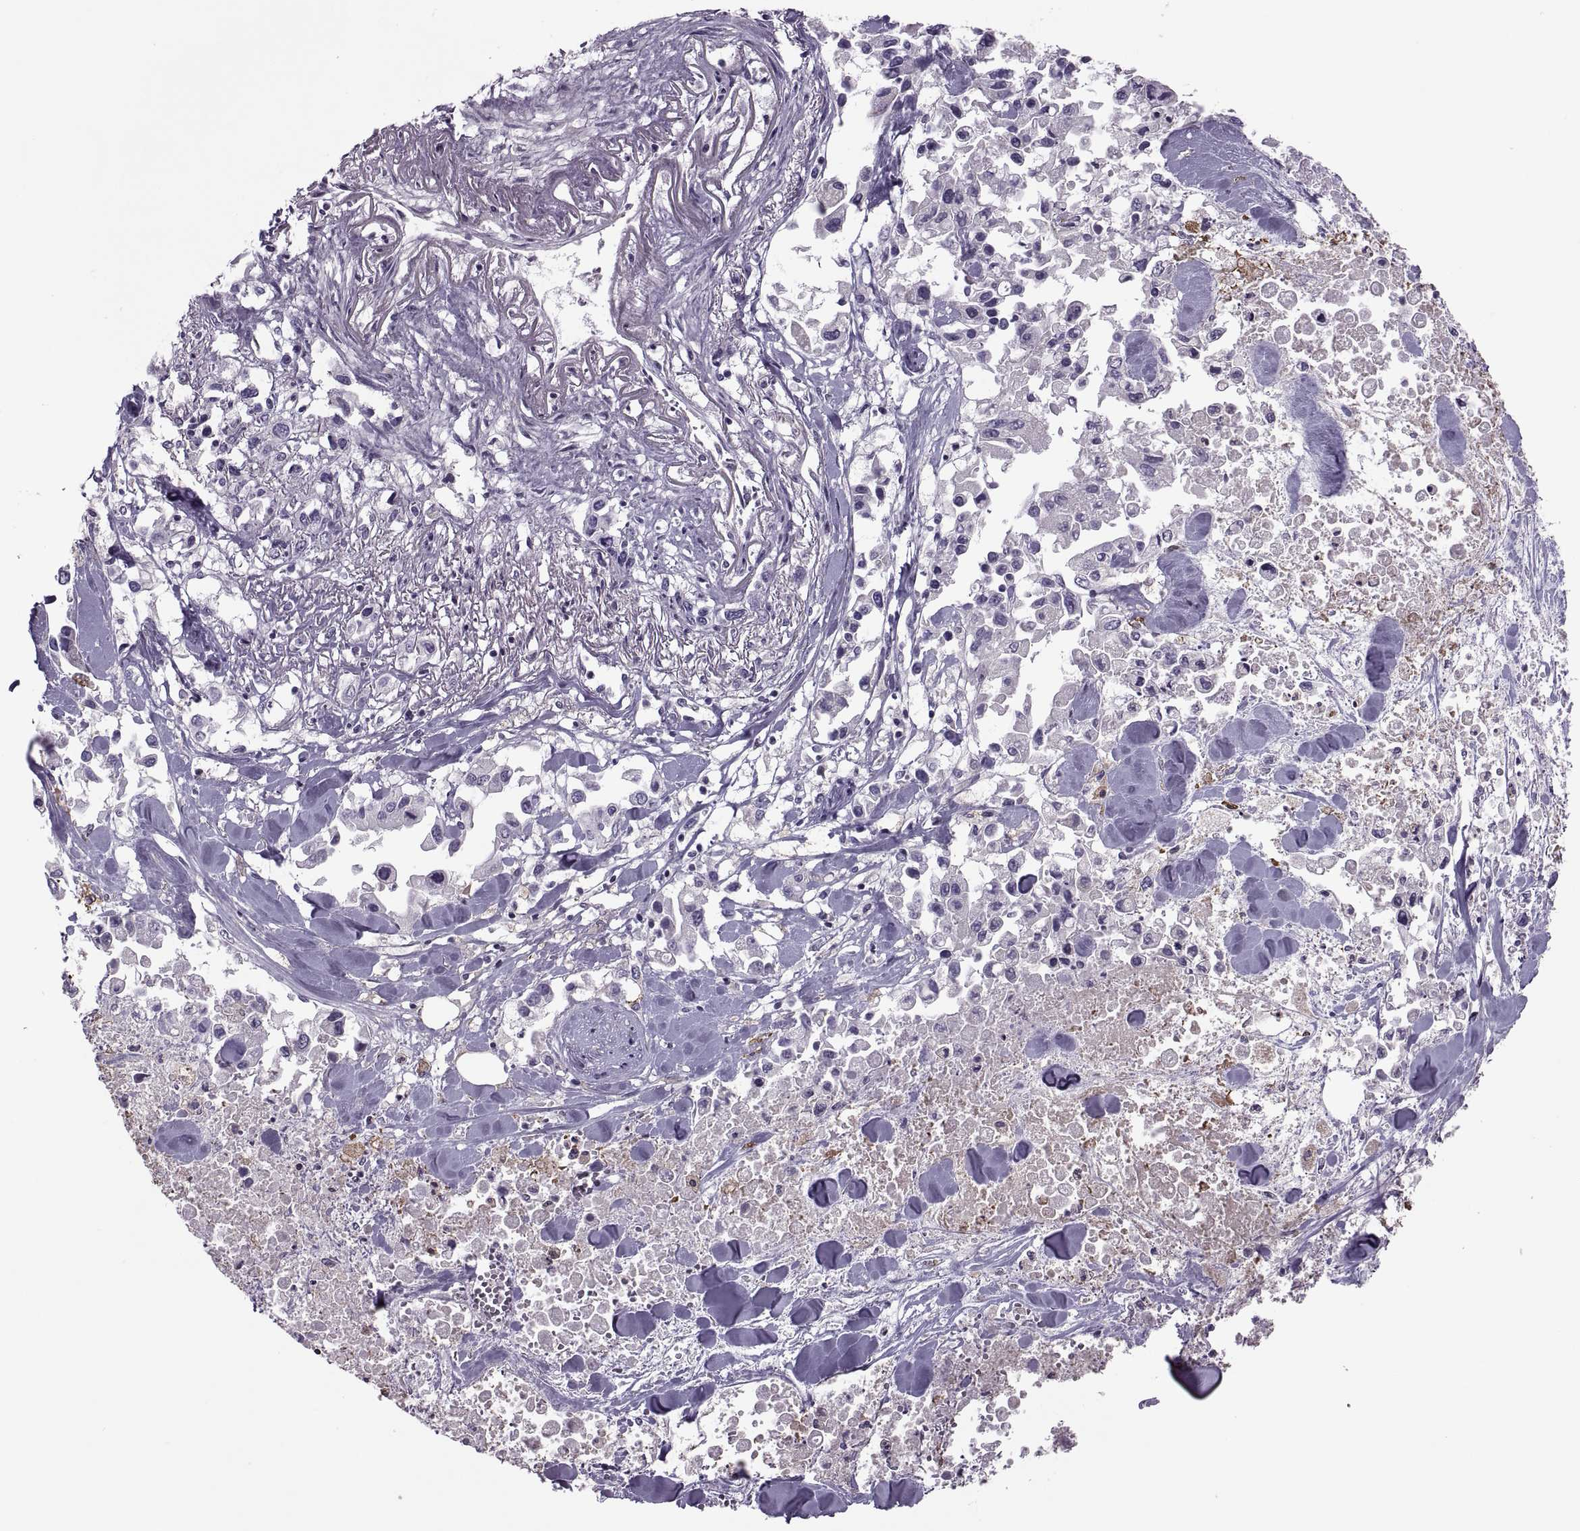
{"staining": {"intensity": "negative", "quantity": "none", "location": "none"}, "tissue": "pancreatic cancer", "cell_type": "Tumor cells", "image_type": "cancer", "snomed": [{"axis": "morphology", "description": "Adenocarcinoma, NOS"}, {"axis": "topography", "description": "Pancreas"}], "caption": "The micrograph demonstrates no significant expression in tumor cells of adenocarcinoma (pancreatic). (Stains: DAB IHC with hematoxylin counter stain, Microscopy: brightfield microscopy at high magnification).", "gene": "ODF3", "patient": {"sex": "female", "age": 83}}